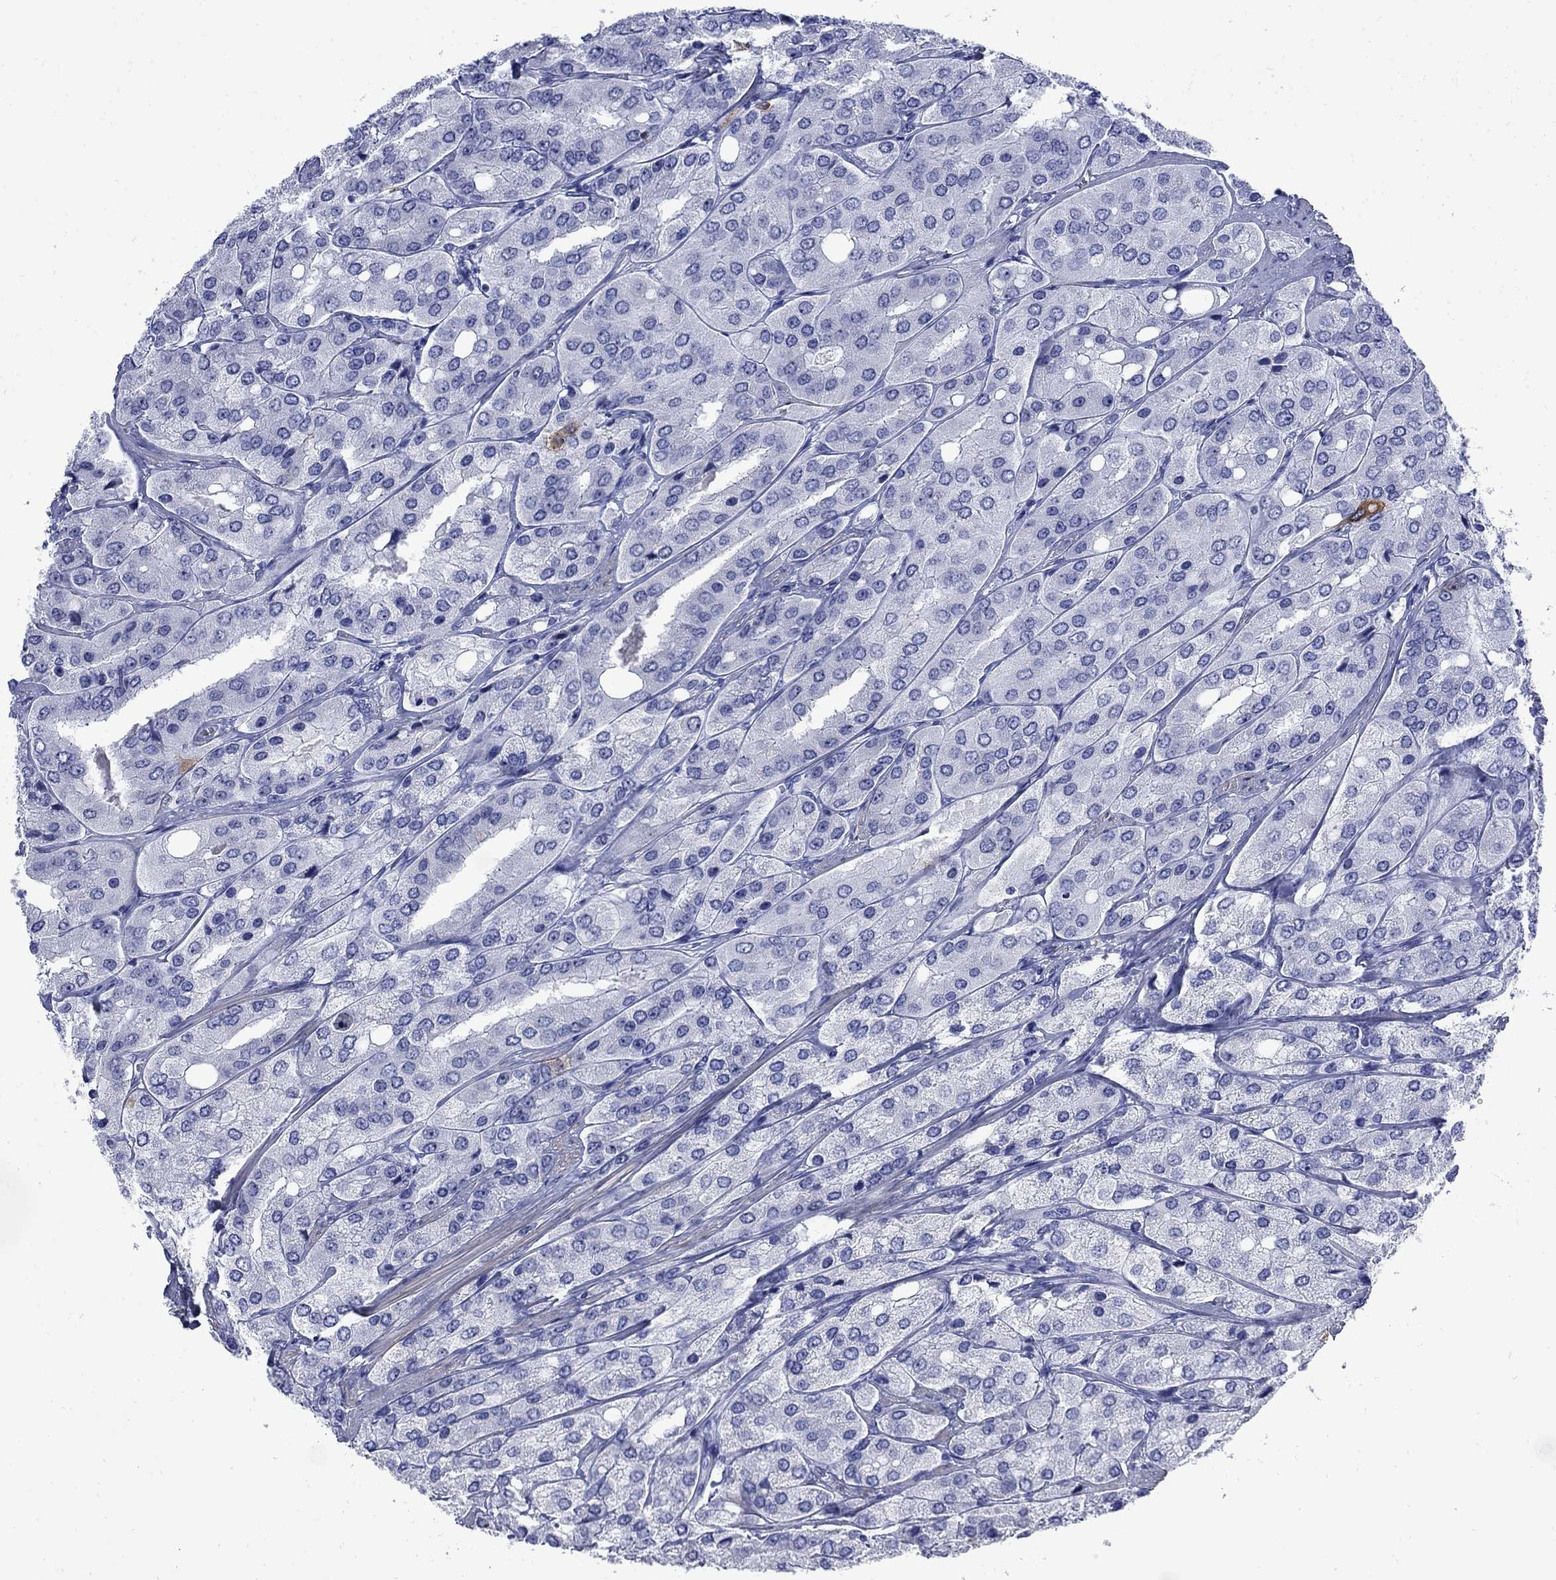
{"staining": {"intensity": "strong", "quantity": "<25%", "location": "cytoplasmic/membranous"}, "tissue": "prostate cancer", "cell_type": "Tumor cells", "image_type": "cancer", "snomed": [{"axis": "morphology", "description": "Adenocarcinoma, Low grade"}, {"axis": "topography", "description": "Prostate"}], "caption": "Prostate cancer (adenocarcinoma (low-grade)) stained with IHC demonstrates strong cytoplasmic/membranous staining in approximately <25% of tumor cells.", "gene": "TACC3", "patient": {"sex": "male", "age": 69}}